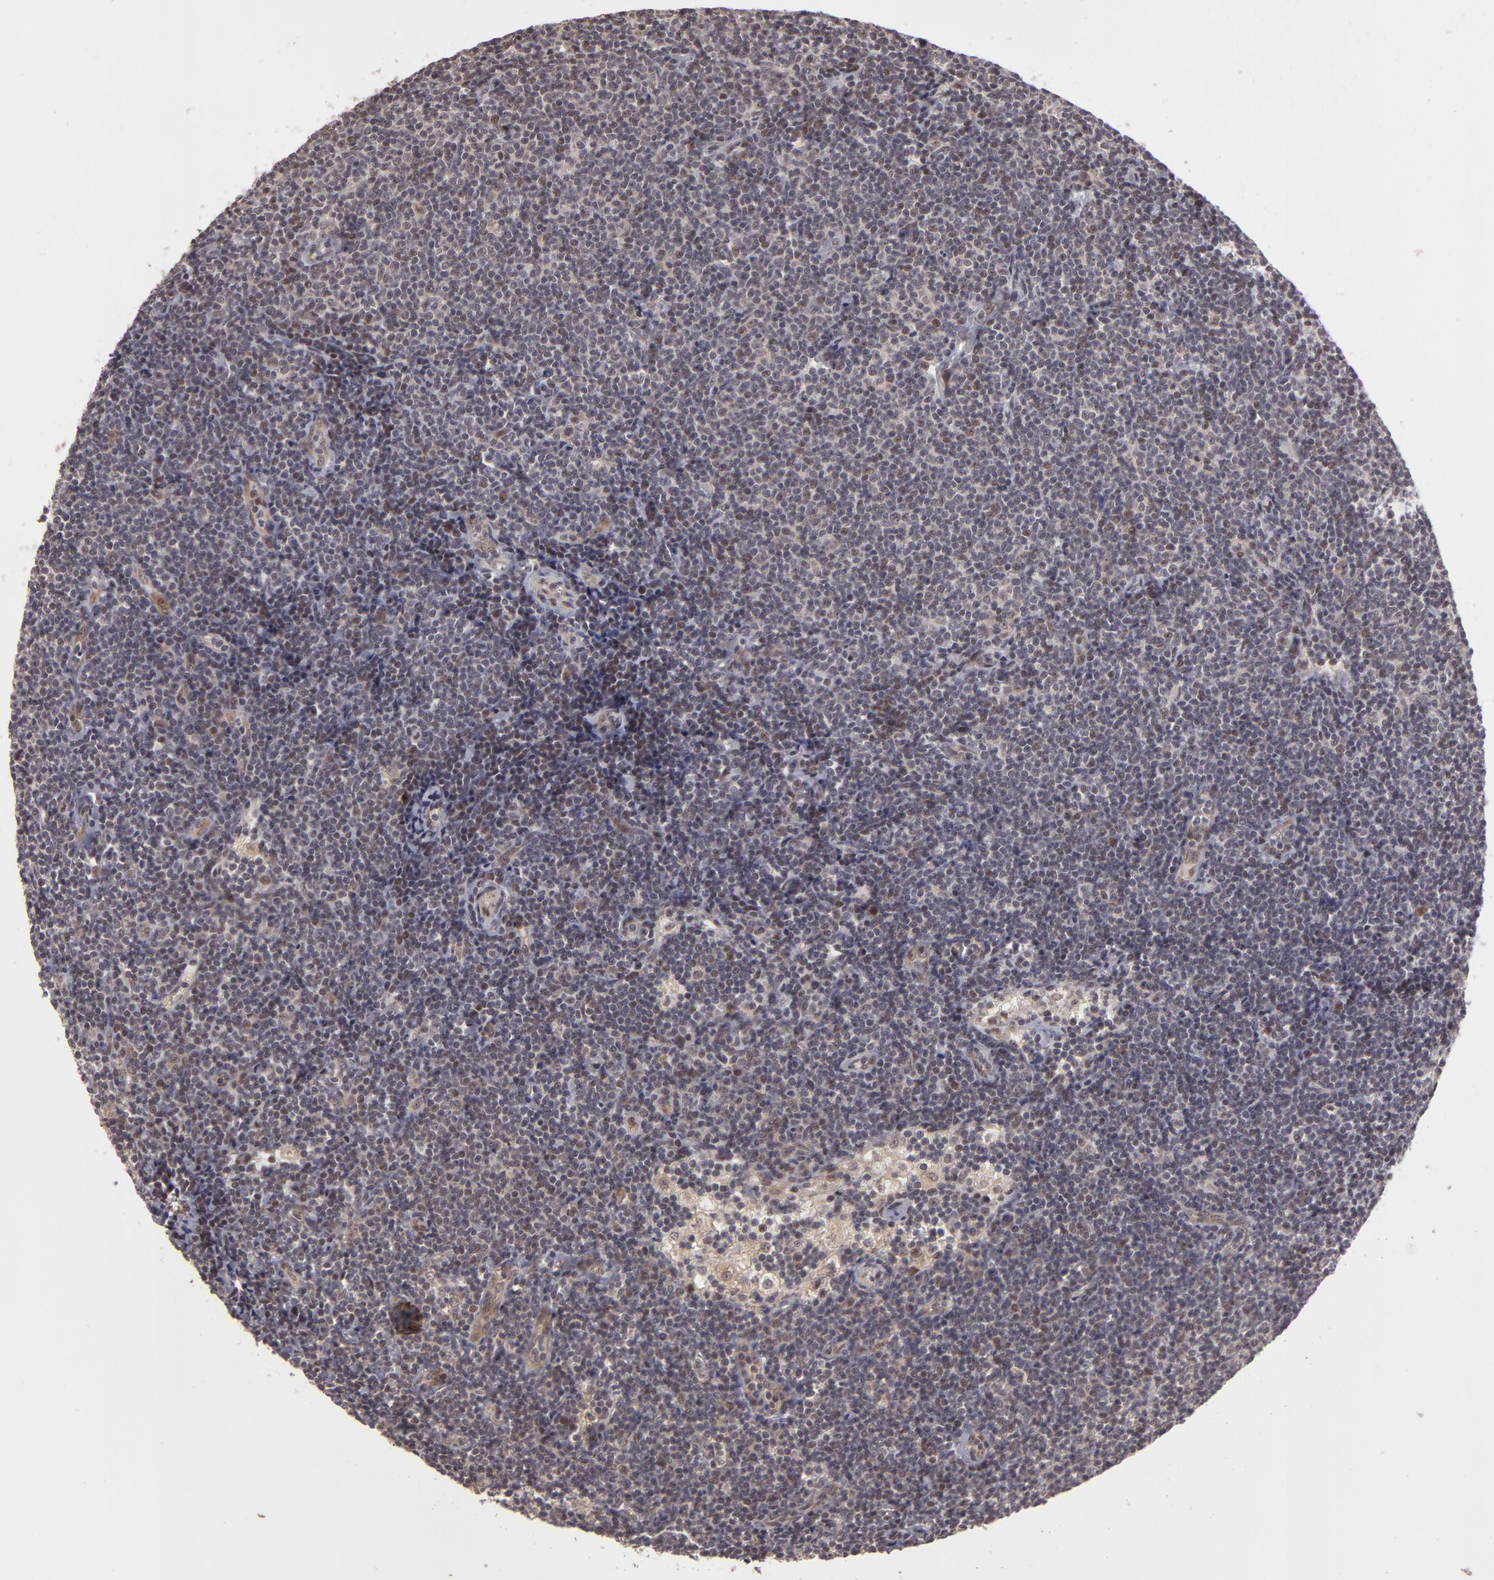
{"staining": {"intensity": "moderate", "quantity": "<25%", "location": "nuclear"}, "tissue": "lymphoma", "cell_type": "Tumor cells", "image_type": "cancer", "snomed": [{"axis": "morphology", "description": "Malignant lymphoma, non-Hodgkin's type, Low grade"}, {"axis": "topography", "description": "Lymph node"}], "caption": "Lymphoma stained with immunohistochemistry shows moderate nuclear positivity in approximately <25% of tumor cells.", "gene": "ZNF133", "patient": {"sex": "male", "age": 65}}